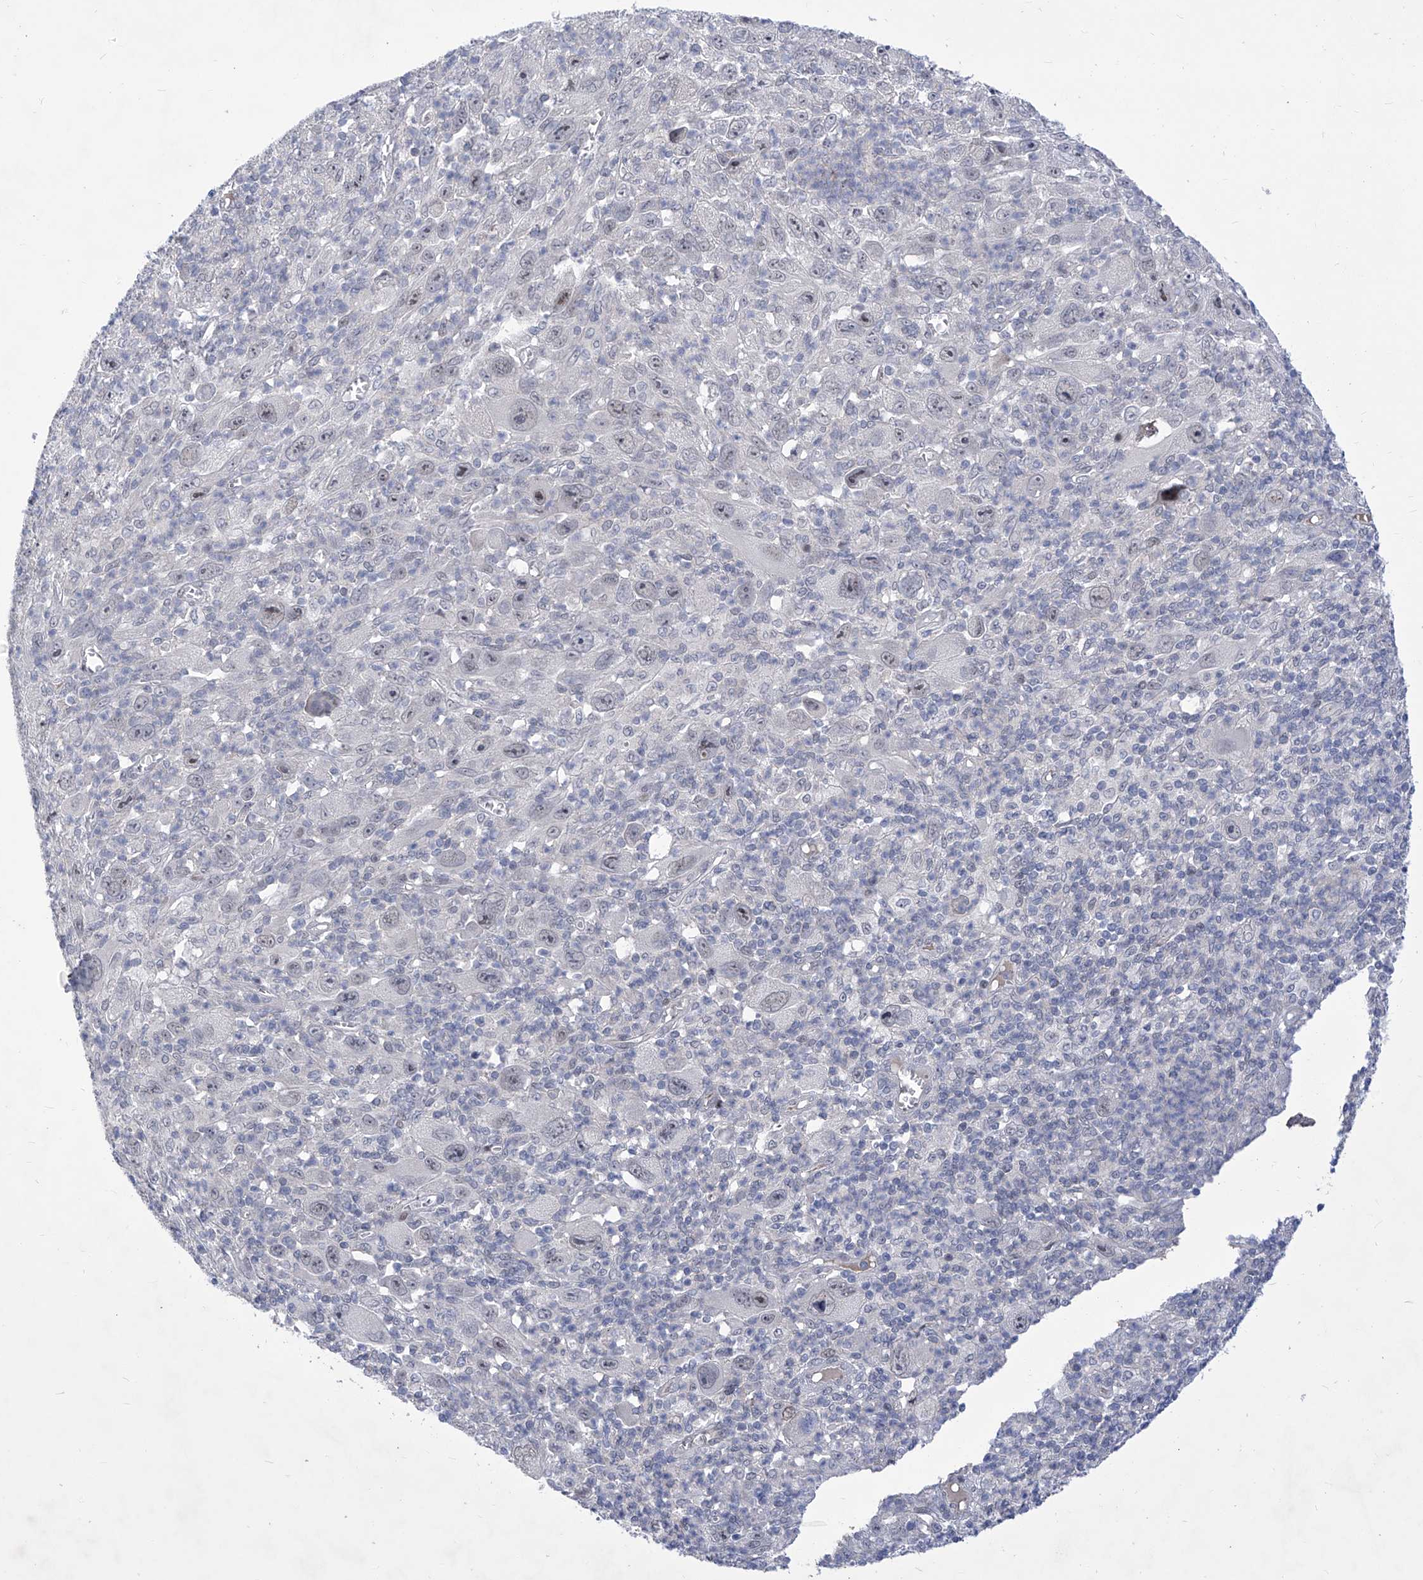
{"staining": {"intensity": "negative", "quantity": "none", "location": "none"}, "tissue": "melanoma", "cell_type": "Tumor cells", "image_type": "cancer", "snomed": [{"axis": "morphology", "description": "Malignant melanoma, Metastatic site"}, {"axis": "topography", "description": "Skin"}], "caption": "Tumor cells show no significant expression in melanoma.", "gene": "NUFIP1", "patient": {"sex": "female", "age": 56}}